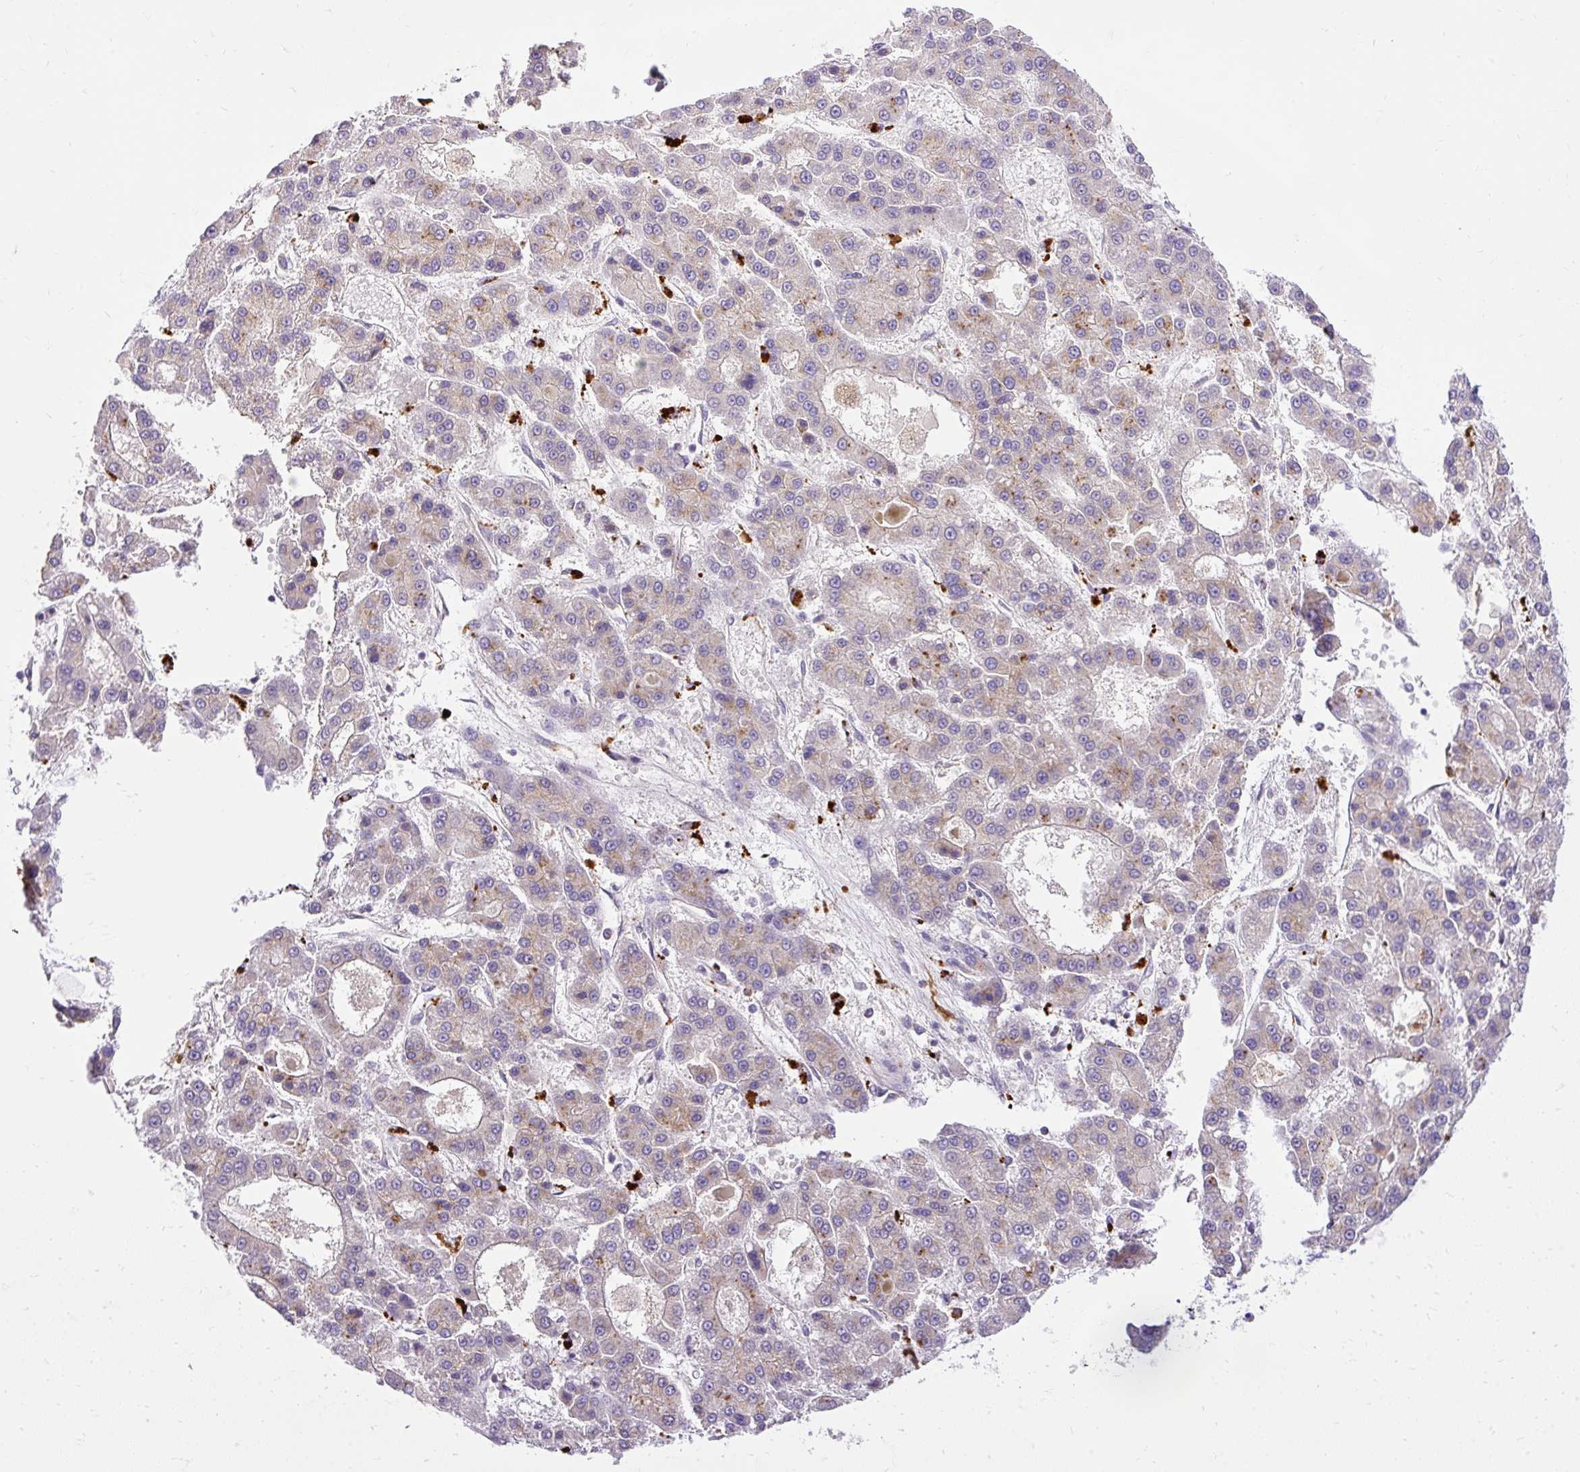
{"staining": {"intensity": "weak", "quantity": "<25%", "location": "cytoplasmic/membranous"}, "tissue": "liver cancer", "cell_type": "Tumor cells", "image_type": "cancer", "snomed": [{"axis": "morphology", "description": "Carcinoma, Hepatocellular, NOS"}, {"axis": "topography", "description": "Liver"}], "caption": "Photomicrograph shows no protein staining in tumor cells of liver cancer tissue.", "gene": "HEXB", "patient": {"sex": "male", "age": 70}}